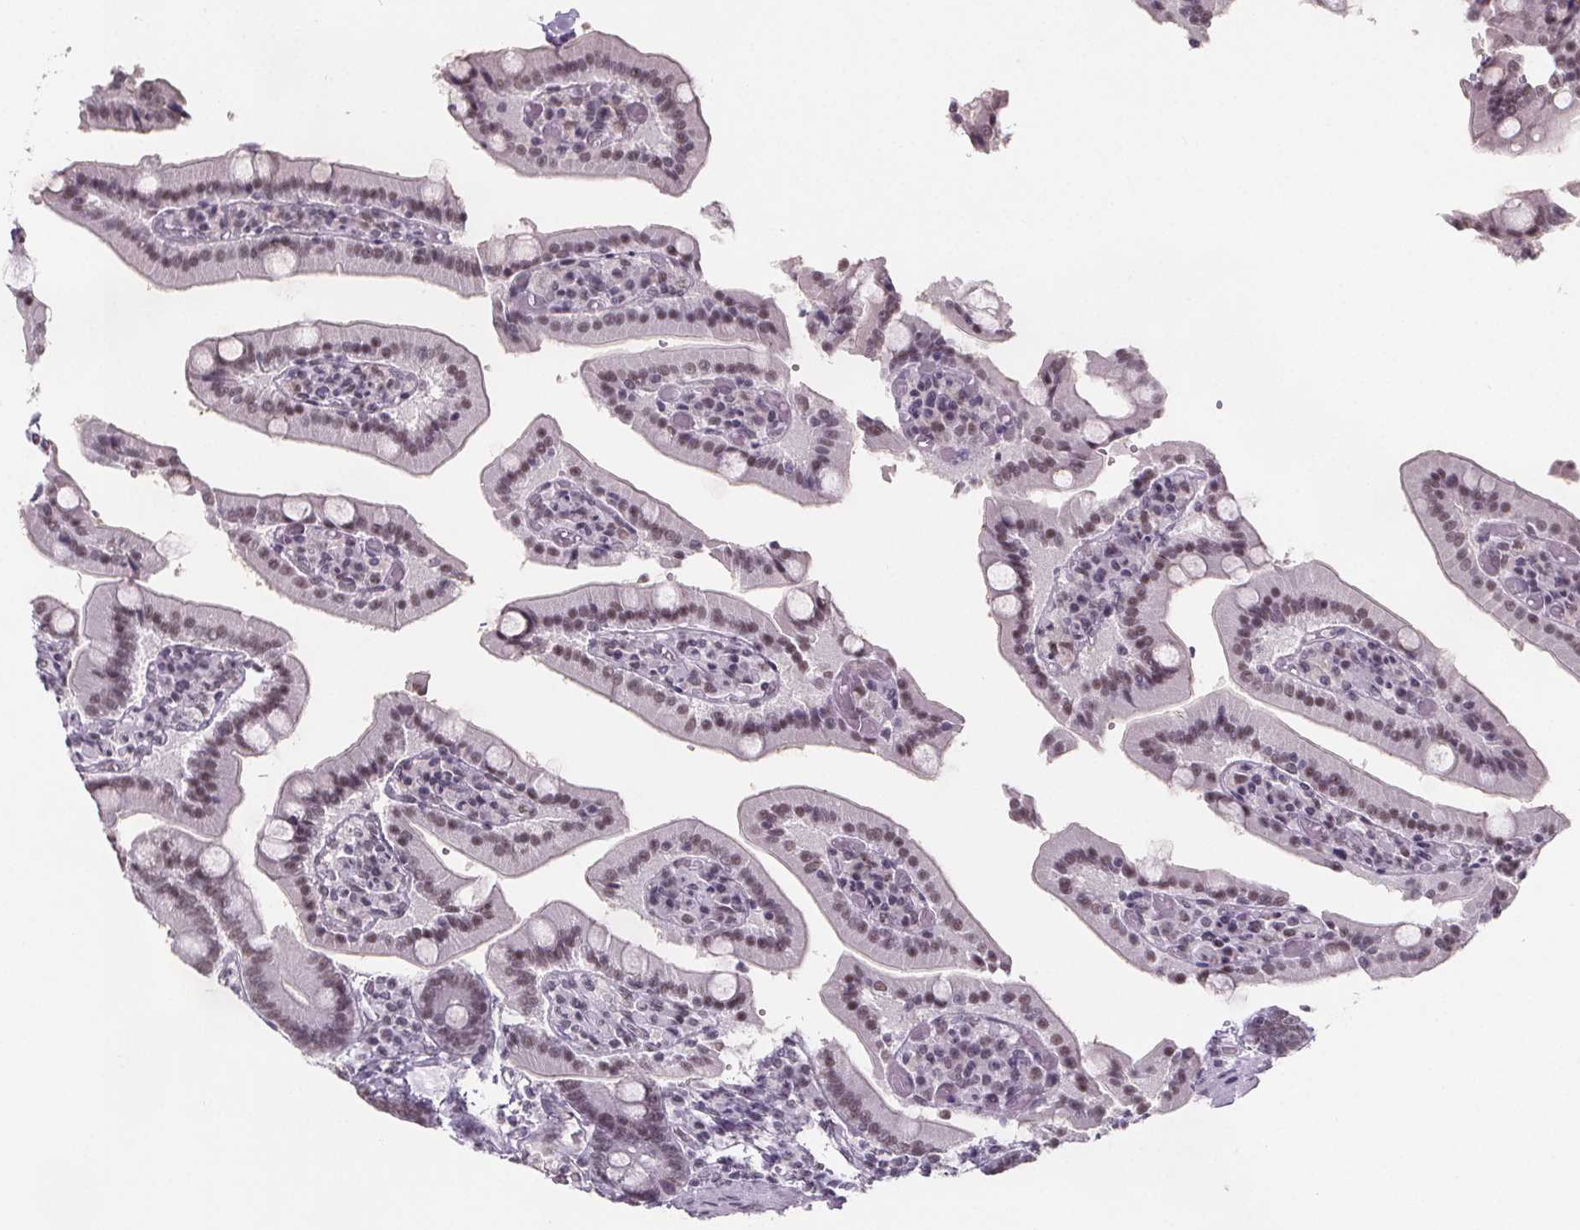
{"staining": {"intensity": "weak", "quantity": ">75%", "location": "nuclear"}, "tissue": "duodenum", "cell_type": "Glandular cells", "image_type": "normal", "snomed": [{"axis": "morphology", "description": "Normal tissue, NOS"}, {"axis": "topography", "description": "Duodenum"}], "caption": "Immunohistochemistry (IHC) staining of unremarkable duodenum, which shows low levels of weak nuclear expression in approximately >75% of glandular cells indicating weak nuclear protein staining. The staining was performed using DAB (3,3'-diaminobenzidine) (brown) for protein detection and nuclei were counterstained in hematoxylin (blue).", "gene": "ZNF572", "patient": {"sex": "female", "age": 62}}